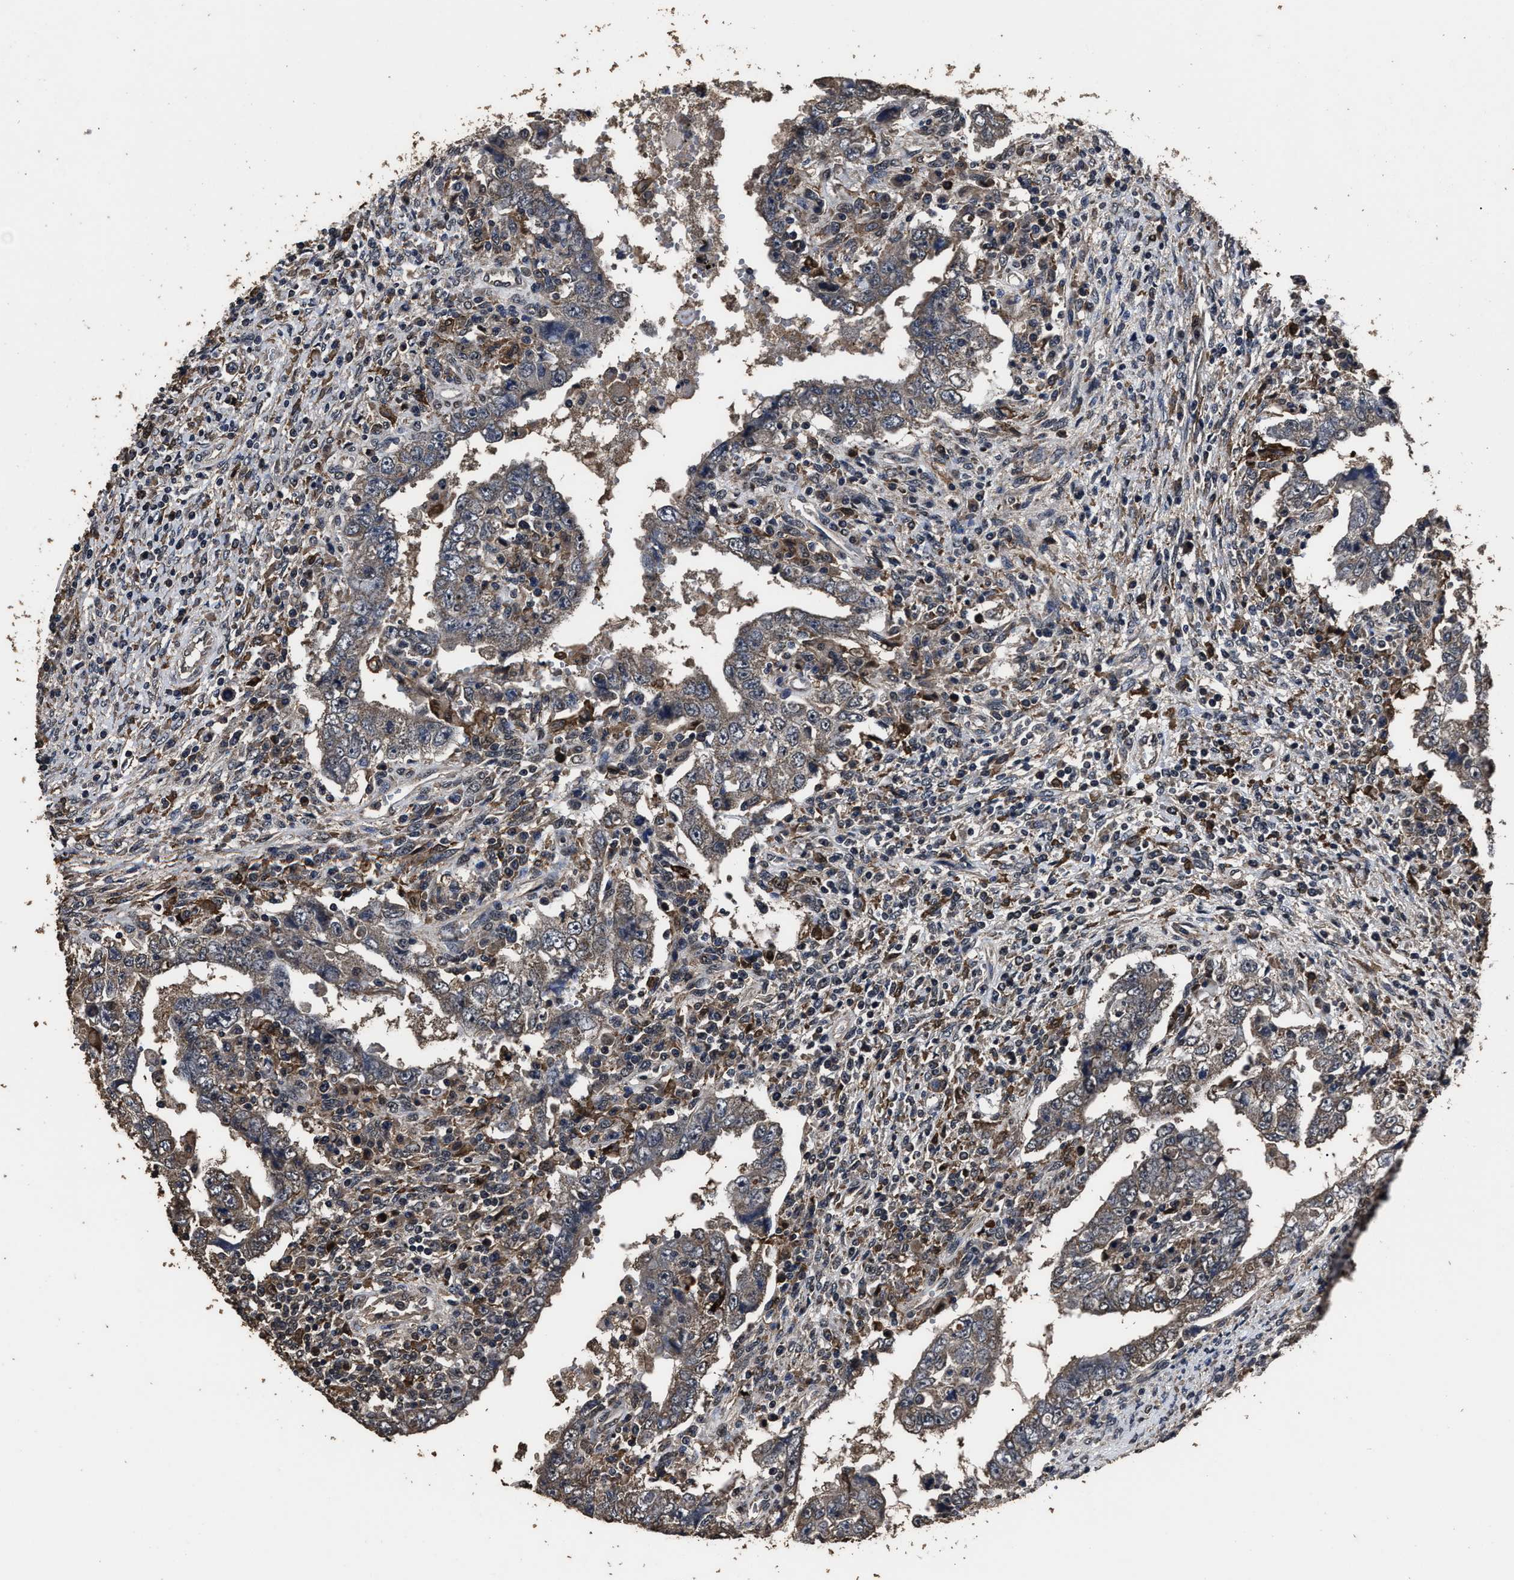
{"staining": {"intensity": "weak", "quantity": ">75%", "location": "cytoplasmic/membranous"}, "tissue": "testis cancer", "cell_type": "Tumor cells", "image_type": "cancer", "snomed": [{"axis": "morphology", "description": "Carcinoma, Embryonal, NOS"}, {"axis": "topography", "description": "Testis"}], "caption": "Brown immunohistochemical staining in human embryonal carcinoma (testis) demonstrates weak cytoplasmic/membranous expression in about >75% of tumor cells. The staining is performed using DAB brown chromogen to label protein expression. The nuclei are counter-stained blue using hematoxylin.", "gene": "RSBN1L", "patient": {"sex": "male", "age": 26}}